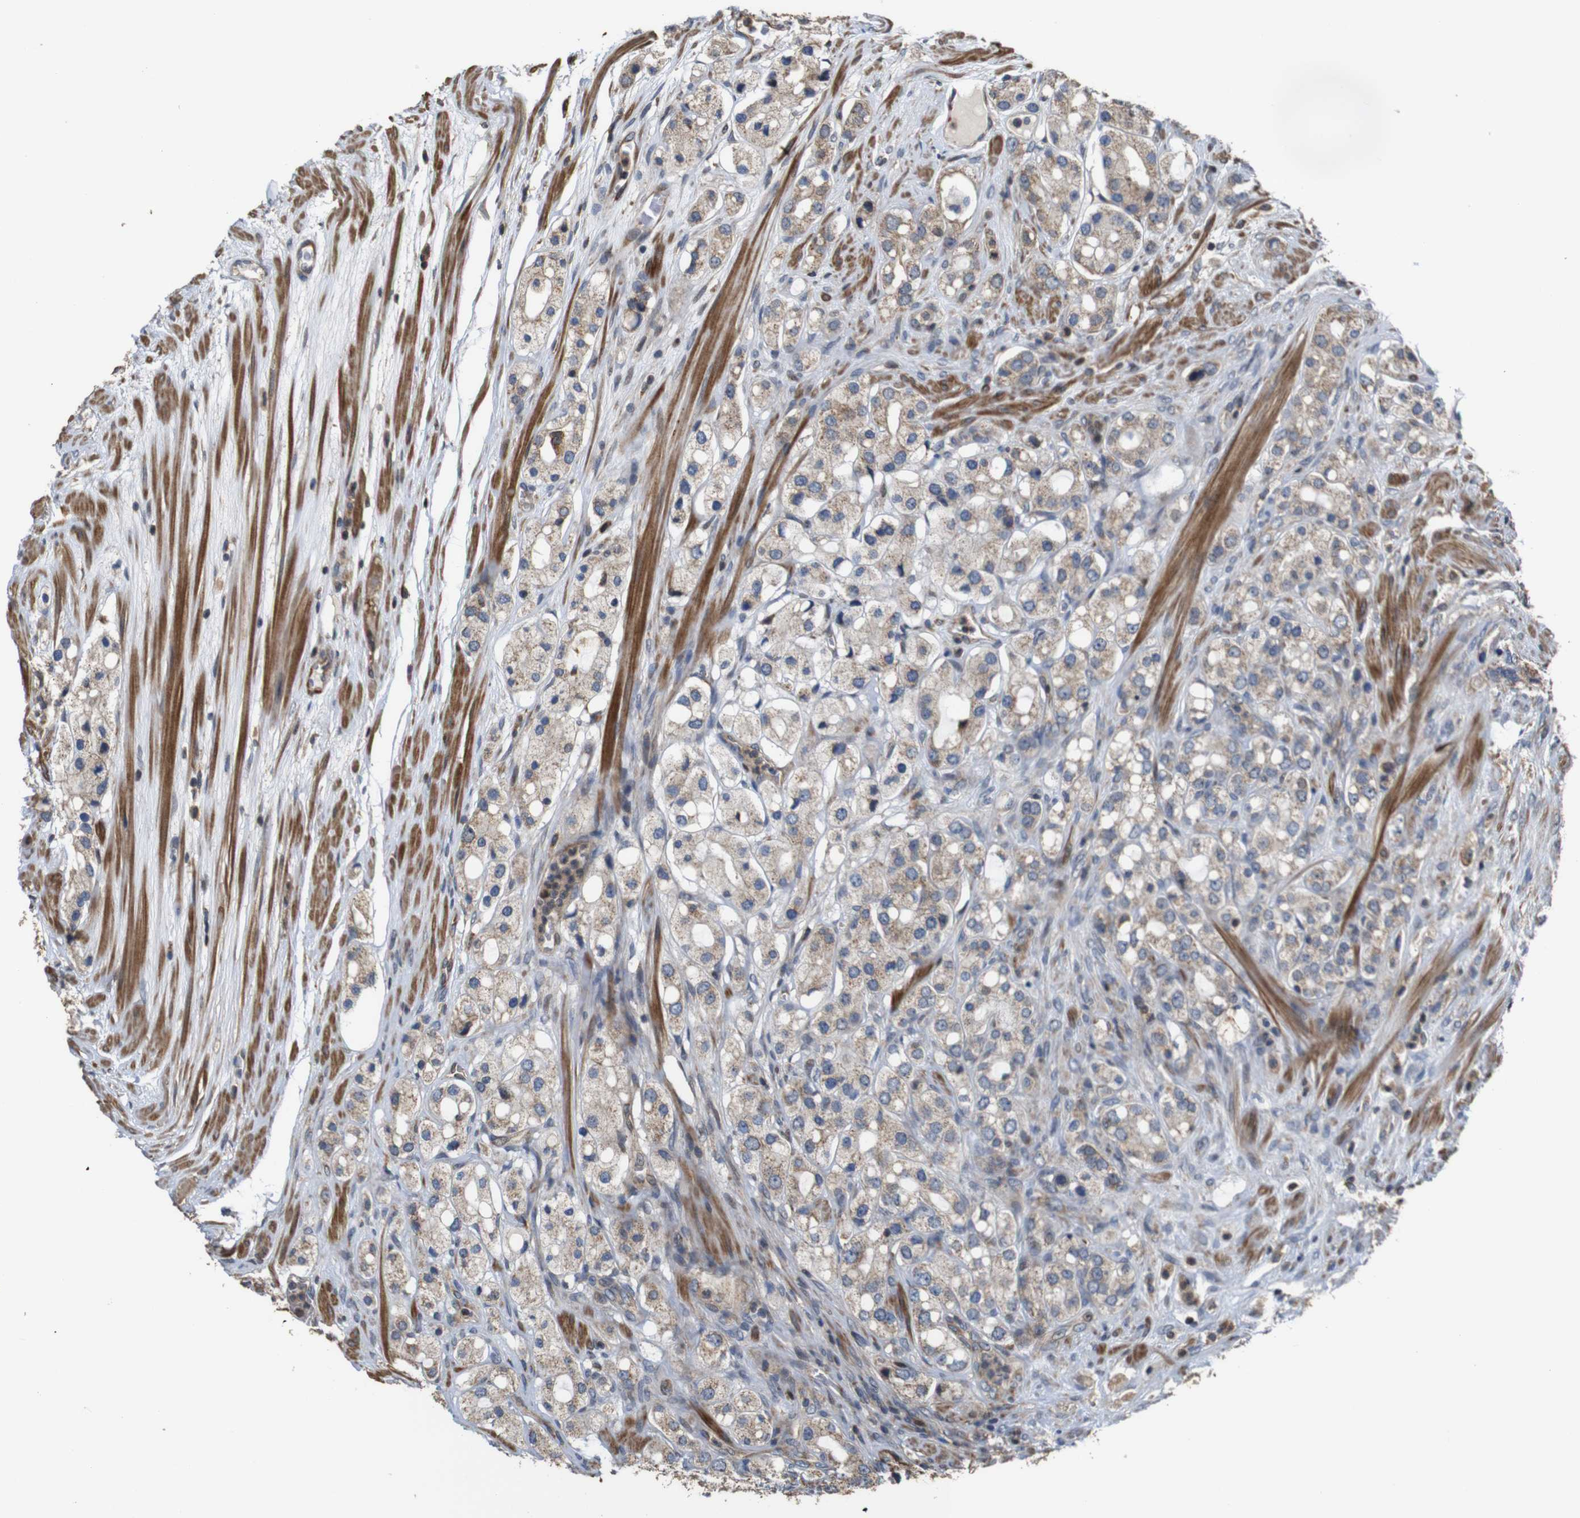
{"staining": {"intensity": "weak", "quantity": ">75%", "location": "cytoplasmic/membranous"}, "tissue": "prostate cancer", "cell_type": "Tumor cells", "image_type": "cancer", "snomed": [{"axis": "morphology", "description": "Adenocarcinoma, High grade"}, {"axis": "topography", "description": "Prostate"}], "caption": "The micrograph displays a brown stain indicating the presence of a protein in the cytoplasmic/membranous of tumor cells in prostate cancer.", "gene": "SNN", "patient": {"sex": "male", "age": 65}}